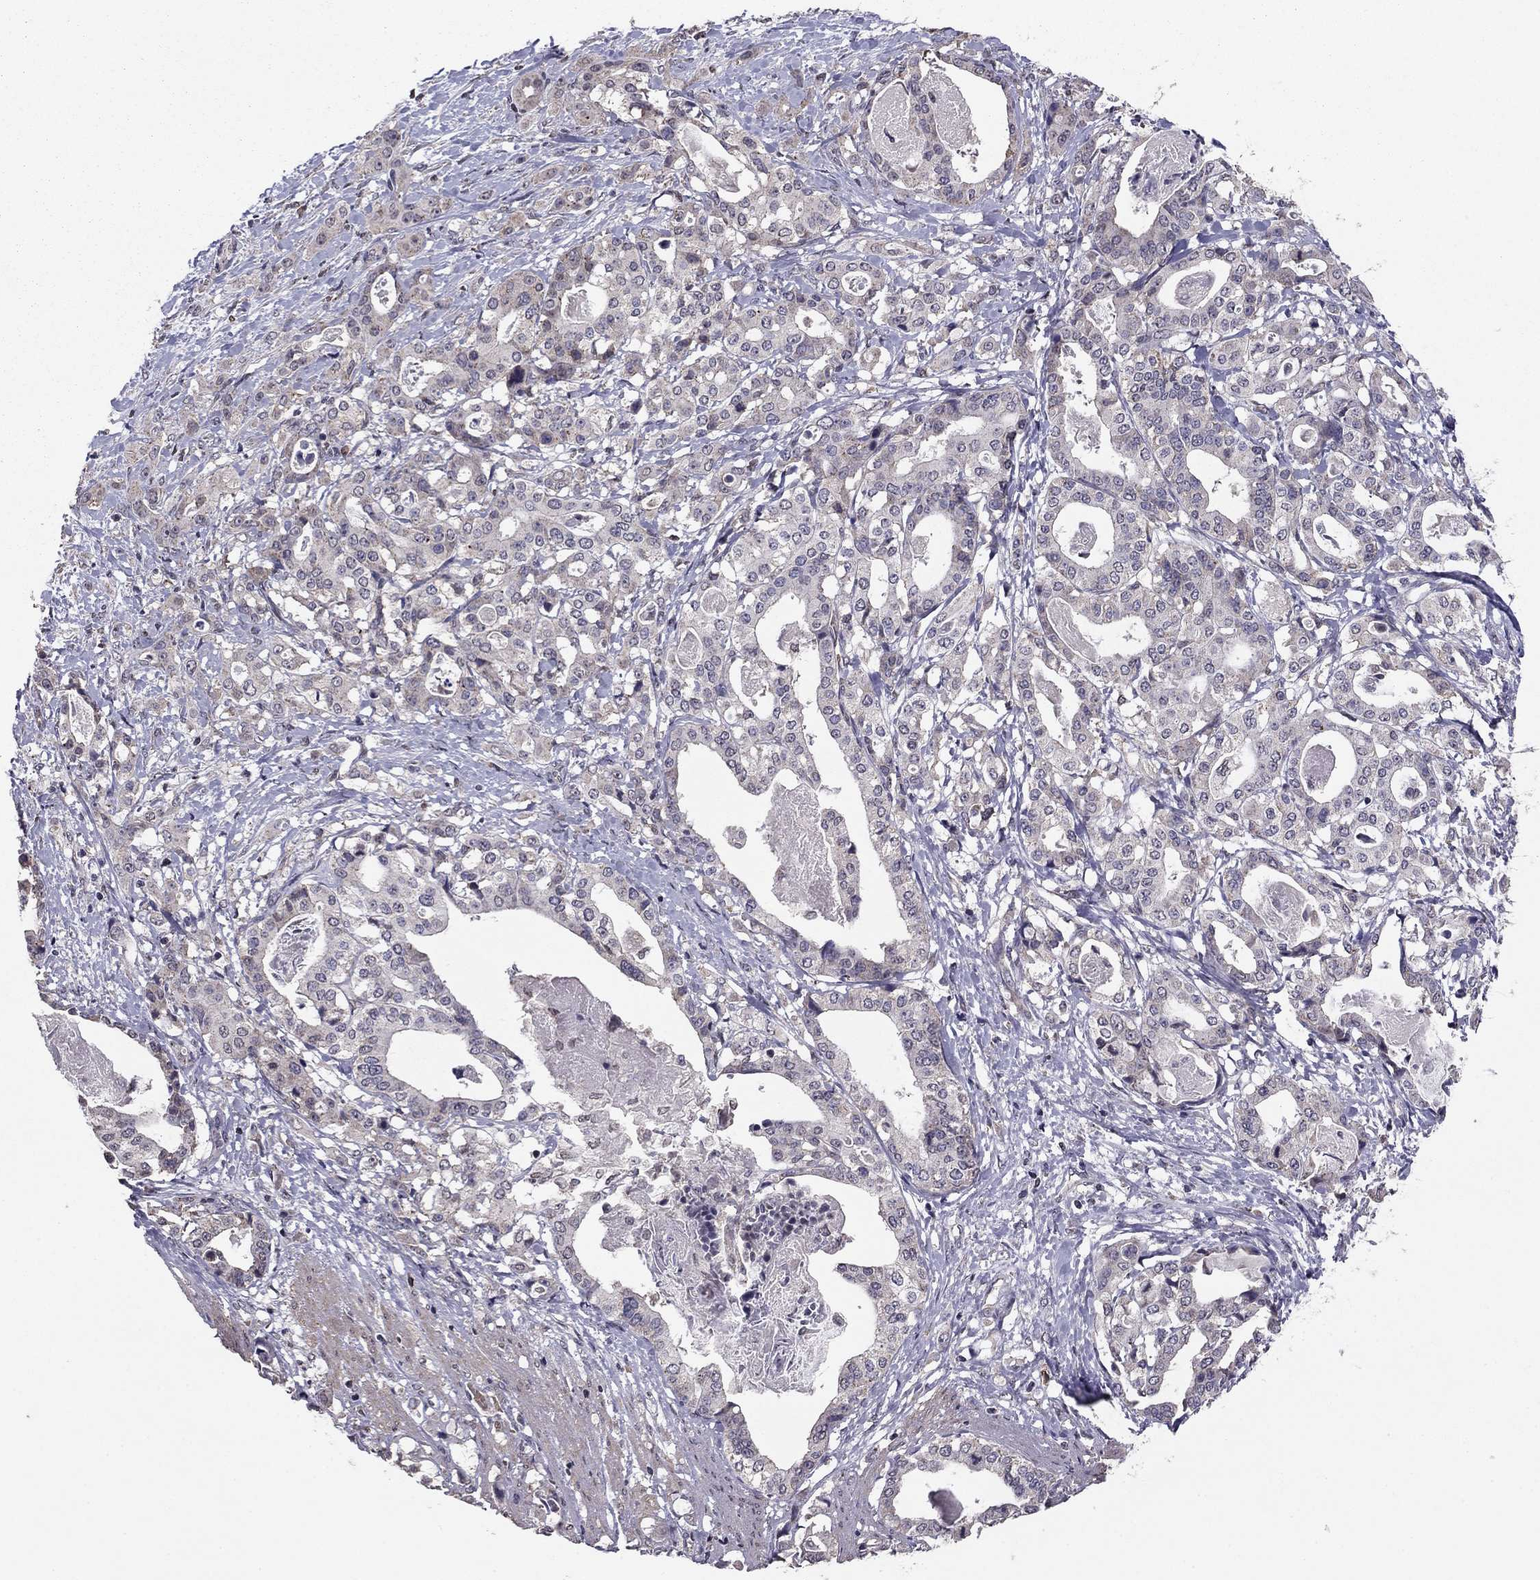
{"staining": {"intensity": "negative", "quantity": "none", "location": "none"}, "tissue": "stomach cancer", "cell_type": "Tumor cells", "image_type": "cancer", "snomed": [{"axis": "morphology", "description": "Adenocarcinoma, NOS"}, {"axis": "topography", "description": "Stomach"}], "caption": "A high-resolution image shows immunohistochemistry (IHC) staining of stomach cancer, which exhibits no significant expression in tumor cells.", "gene": "HCN1", "patient": {"sex": "male", "age": 48}}